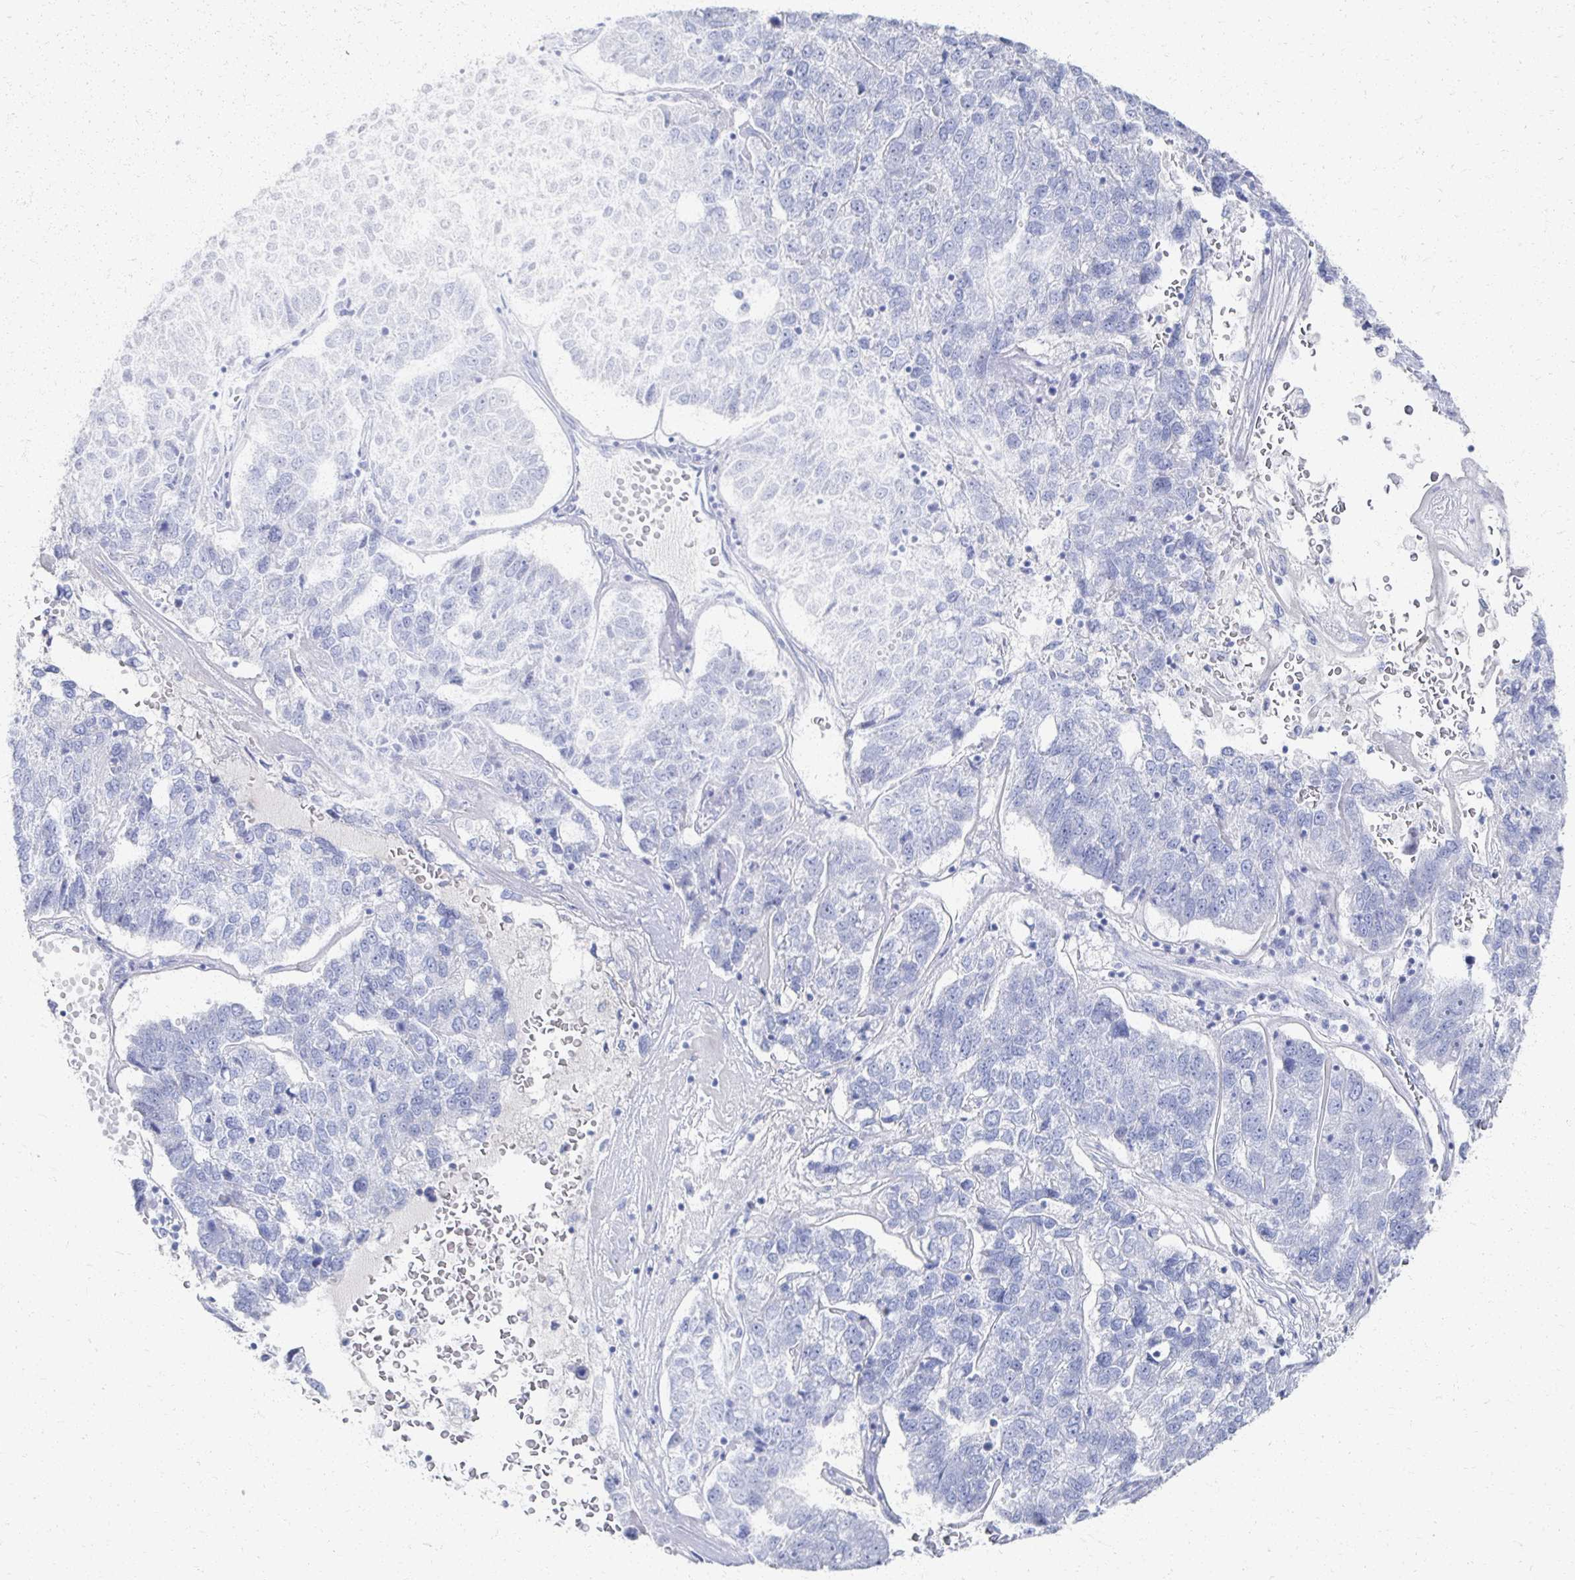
{"staining": {"intensity": "negative", "quantity": "none", "location": "none"}, "tissue": "pancreatic cancer", "cell_type": "Tumor cells", "image_type": "cancer", "snomed": [{"axis": "morphology", "description": "Adenocarcinoma, NOS"}, {"axis": "topography", "description": "Pancreas"}], "caption": "Histopathology image shows no significant protein expression in tumor cells of pancreatic cancer. (DAB IHC visualized using brightfield microscopy, high magnification).", "gene": "PRR20A", "patient": {"sex": "female", "age": 61}}